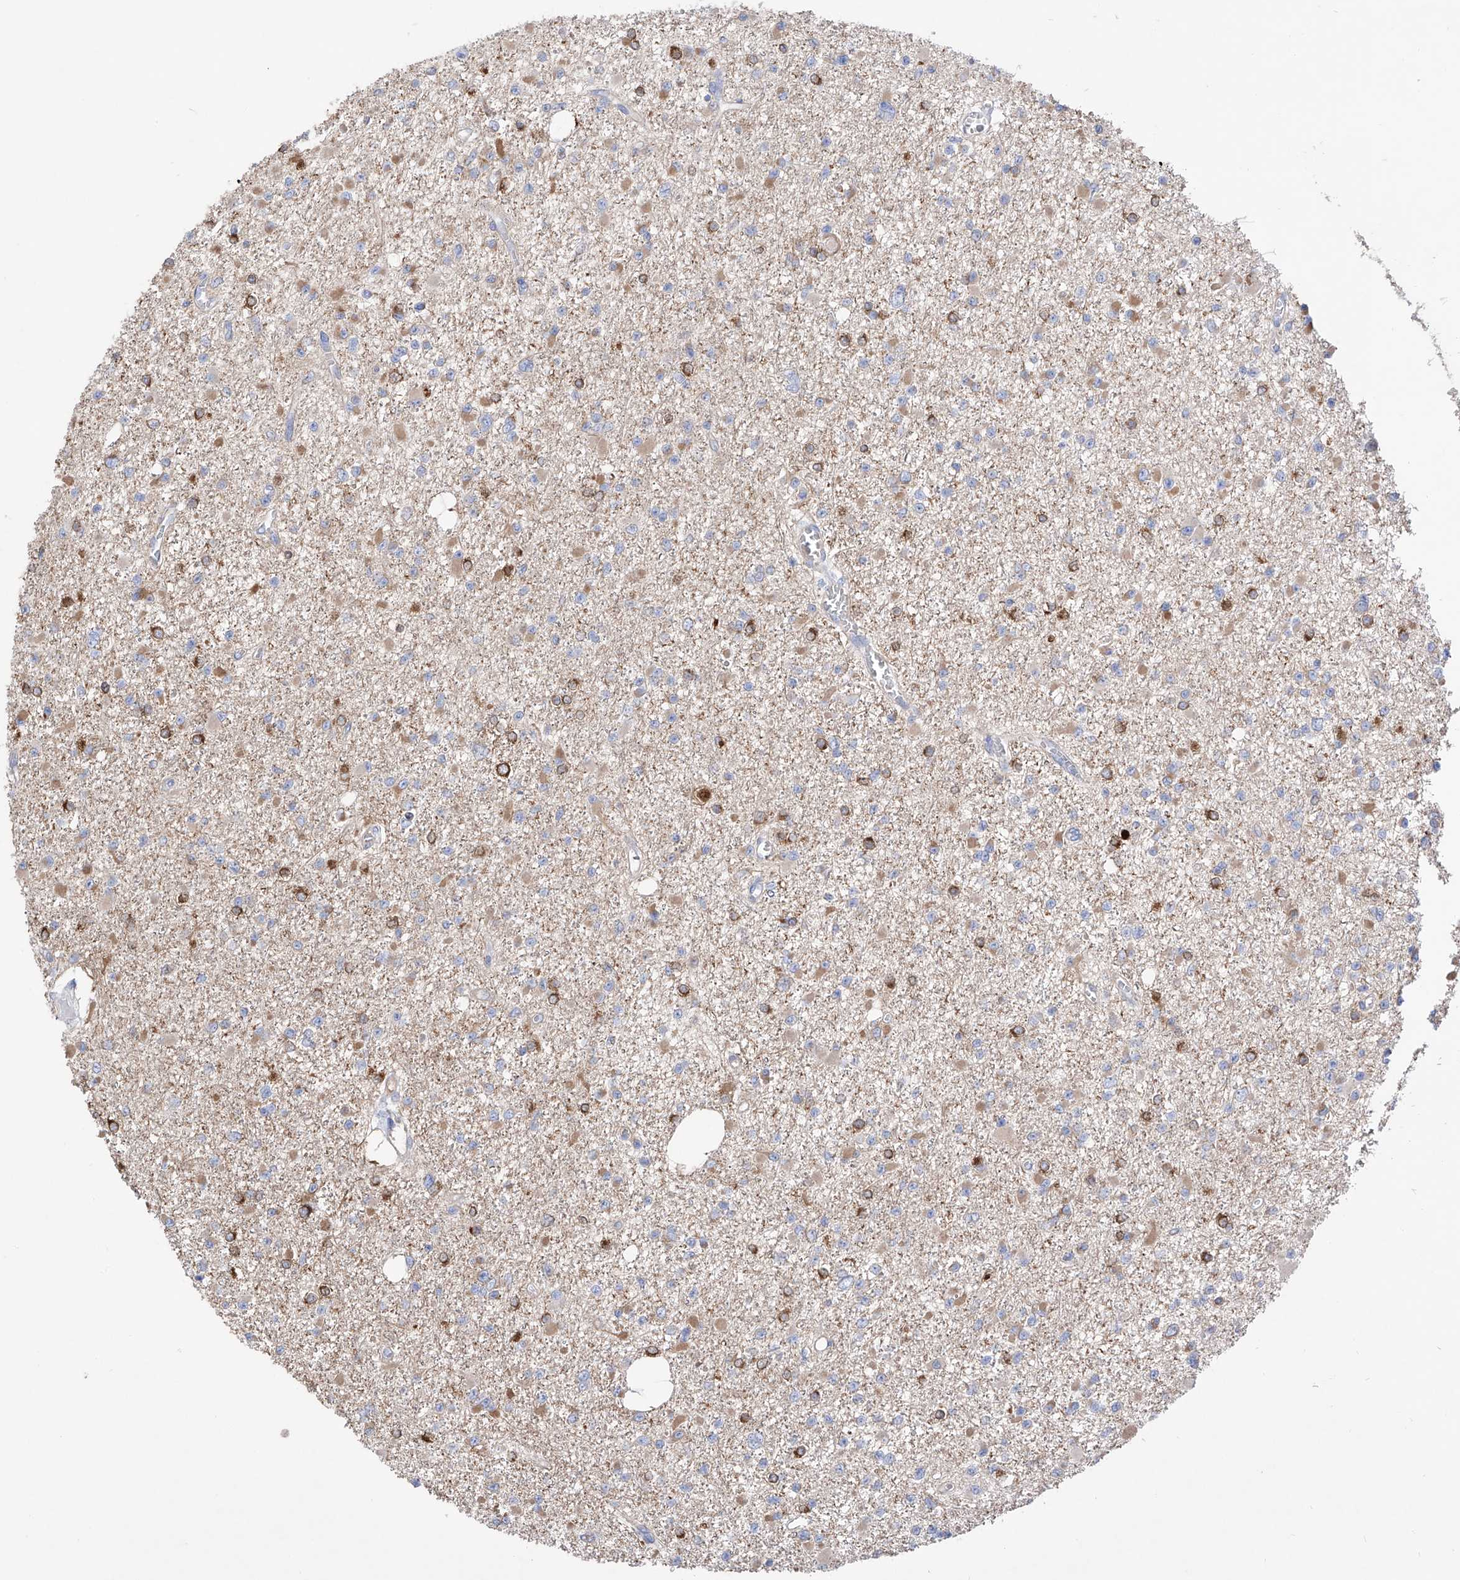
{"staining": {"intensity": "moderate", "quantity": "<25%", "location": "cytoplasmic/membranous"}, "tissue": "glioma", "cell_type": "Tumor cells", "image_type": "cancer", "snomed": [{"axis": "morphology", "description": "Glioma, malignant, Low grade"}, {"axis": "topography", "description": "Brain"}], "caption": "Glioma stained for a protein (brown) exhibits moderate cytoplasmic/membranous positive expression in approximately <25% of tumor cells.", "gene": "ZNF653", "patient": {"sex": "female", "age": 22}}